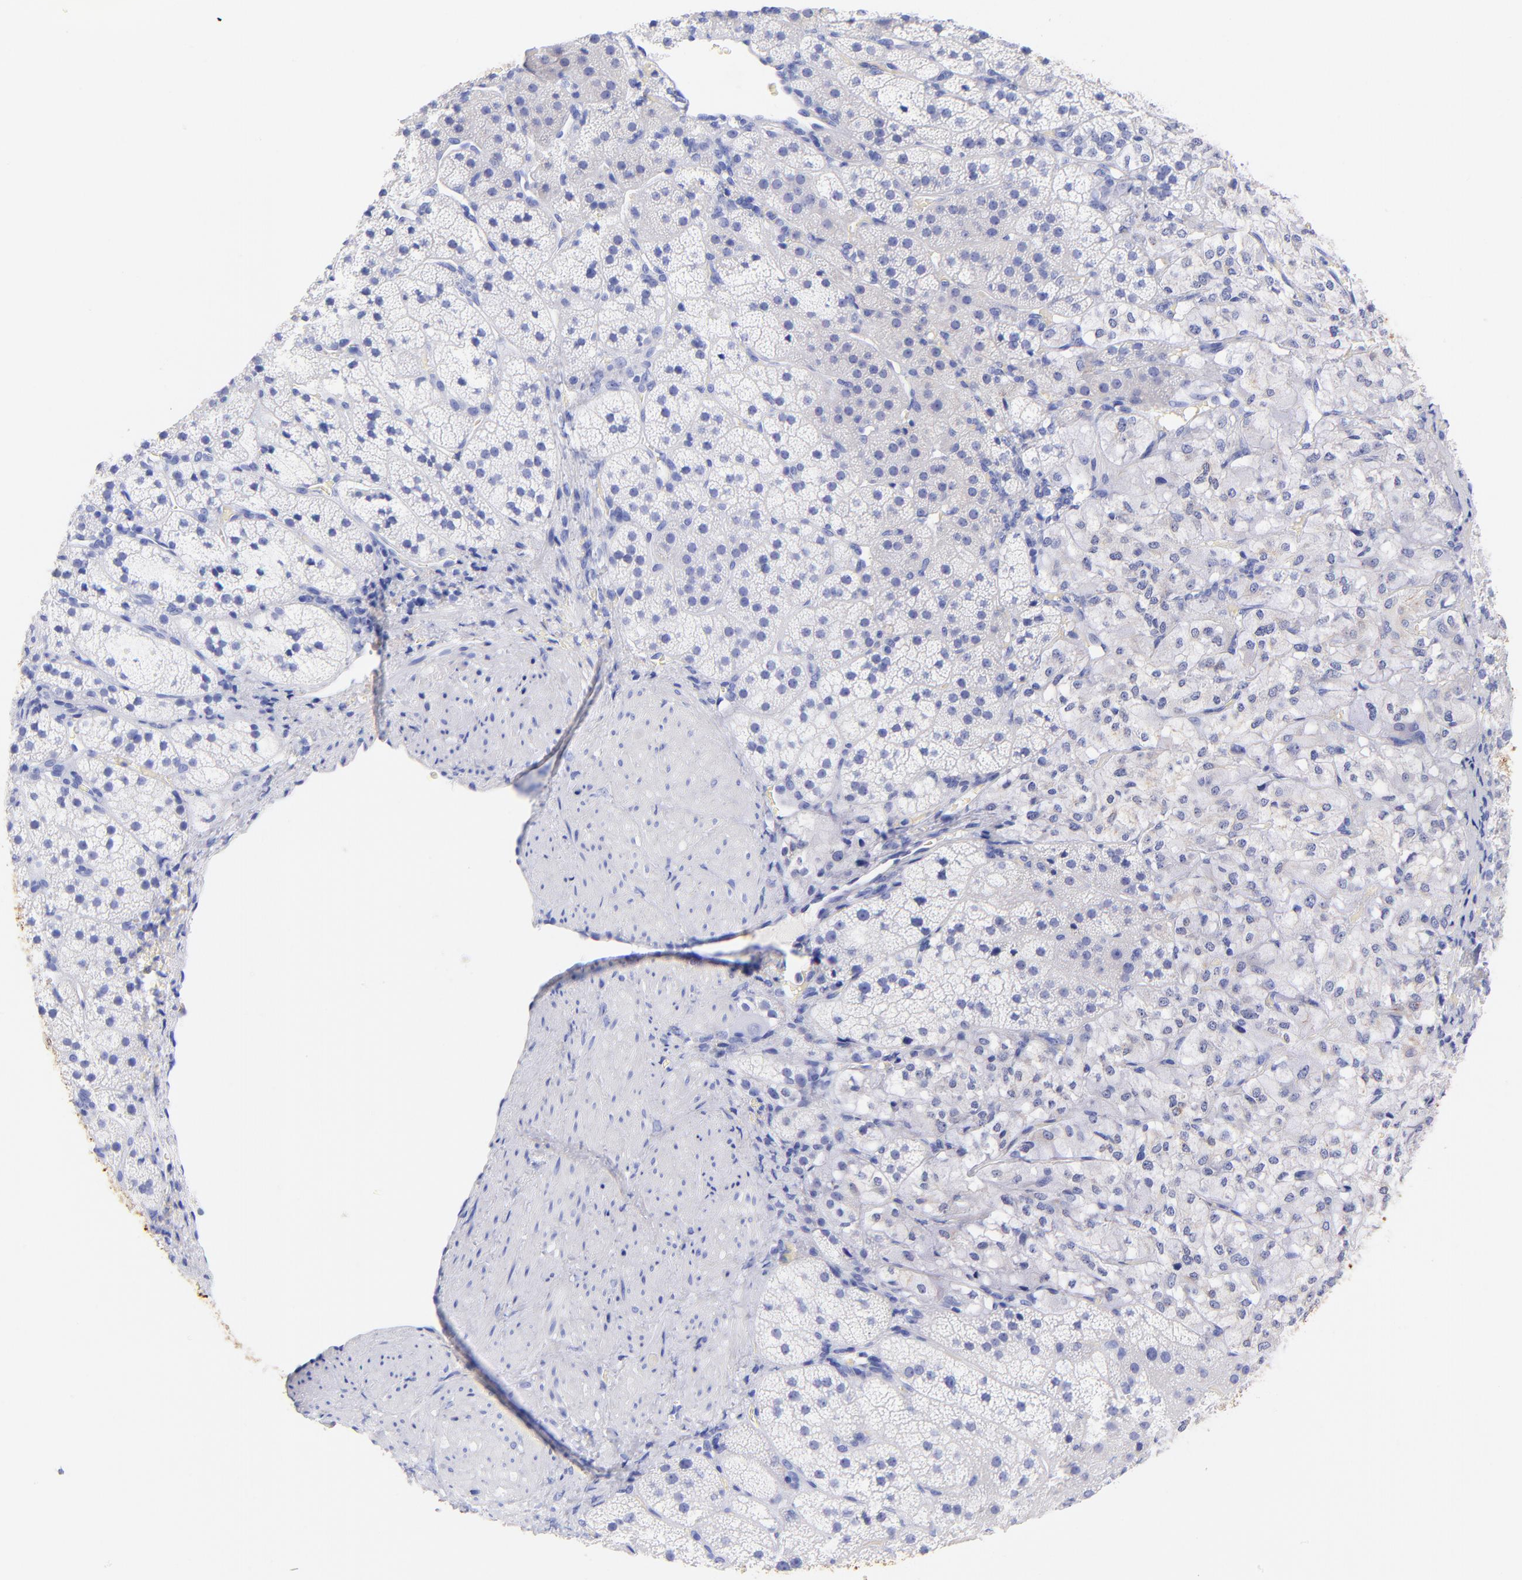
{"staining": {"intensity": "negative", "quantity": "none", "location": "none"}, "tissue": "adrenal gland", "cell_type": "Glandular cells", "image_type": "normal", "snomed": [{"axis": "morphology", "description": "Normal tissue, NOS"}, {"axis": "topography", "description": "Adrenal gland"}], "caption": "This is a photomicrograph of immunohistochemistry (IHC) staining of normal adrenal gland, which shows no expression in glandular cells.", "gene": "KRT19", "patient": {"sex": "female", "age": 44}}